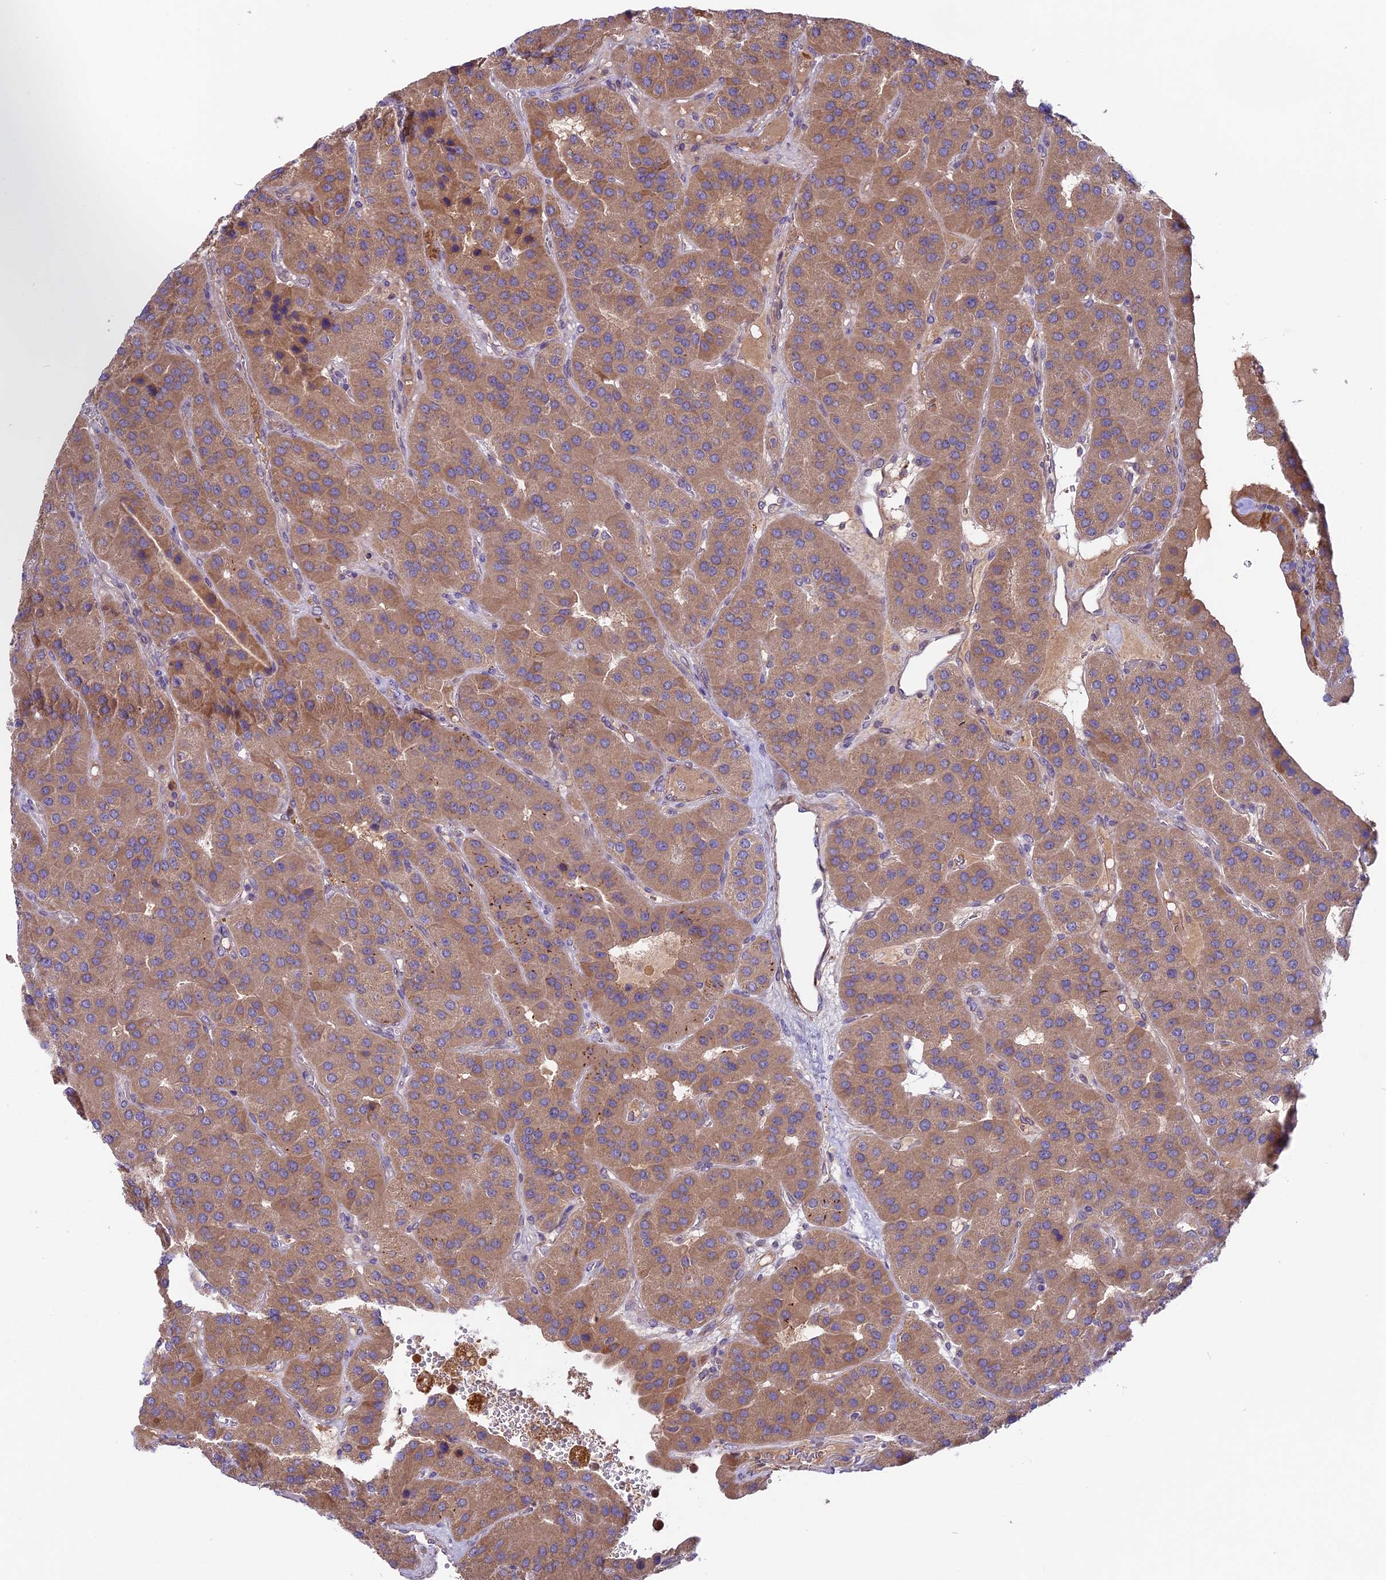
{"staining": {"intensity": "weak", "quantity": ">75%", "location": "cytoplasmic/membranous"}, "tissue": "parathyroid gland", "cell_type": "Glandular cells", "image_type": "normal", "snomed": [{"axis": "morphology", "description": "Normal tissue, NOS"}, {"axis": "morphology", "description": "Adenoma, NOS"}, {"axis": "topography", "description": "Parathyroid gland"}], "caption": "Immunohistochemical staining of benign parathyroid gland reveals >75% levels of weak cytoplasmic/membranous protein expression in approximately >75% of glandular cells.", "gene": "COG8", "patient": {"sex": "female", "age": 86}}